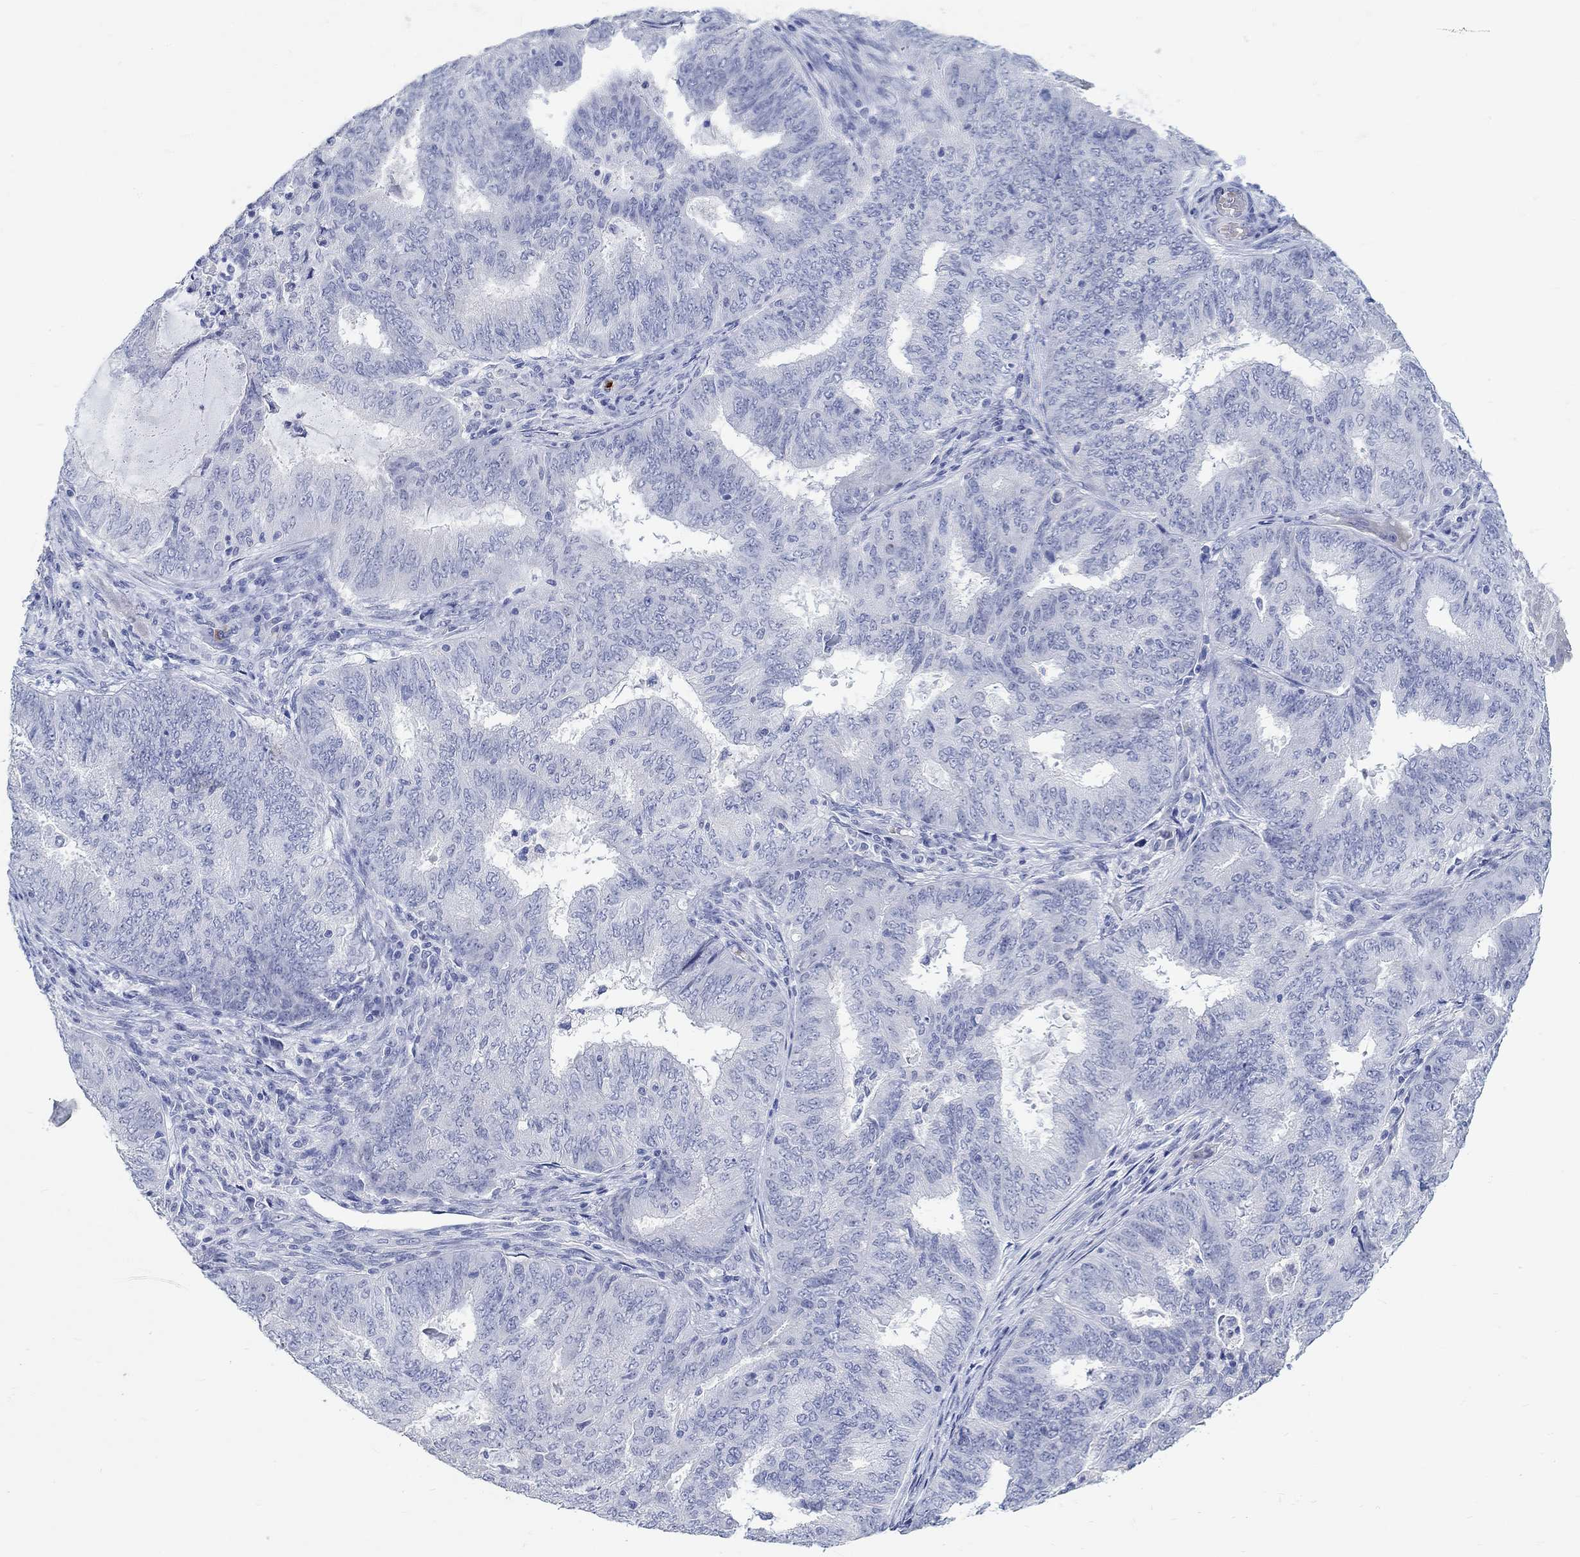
{"staining": {"intensity": "negative", "quantity": "none", "location": "none"}, "tissue": "endometrial cancer", "cell_type": "Tumor cells", "image_type": "cancer", "snomed": [{"axis": "morphology", "description": "Adenocarcinoma, NOS"}, {"axis": "topography", "description": "Endometrium"}], "caption": "Endometrial cancer was stained to show a protein in brown. There is no significant staining in tumor cells. (Stains: DAB (3,3'-diaminobenzidine) IHC with hematoxylin counter stain, Microscopy: brightfield microscopy at high magnification).", "gene": "GRIA3", "patient": {"sex": "female", "age": 62}}